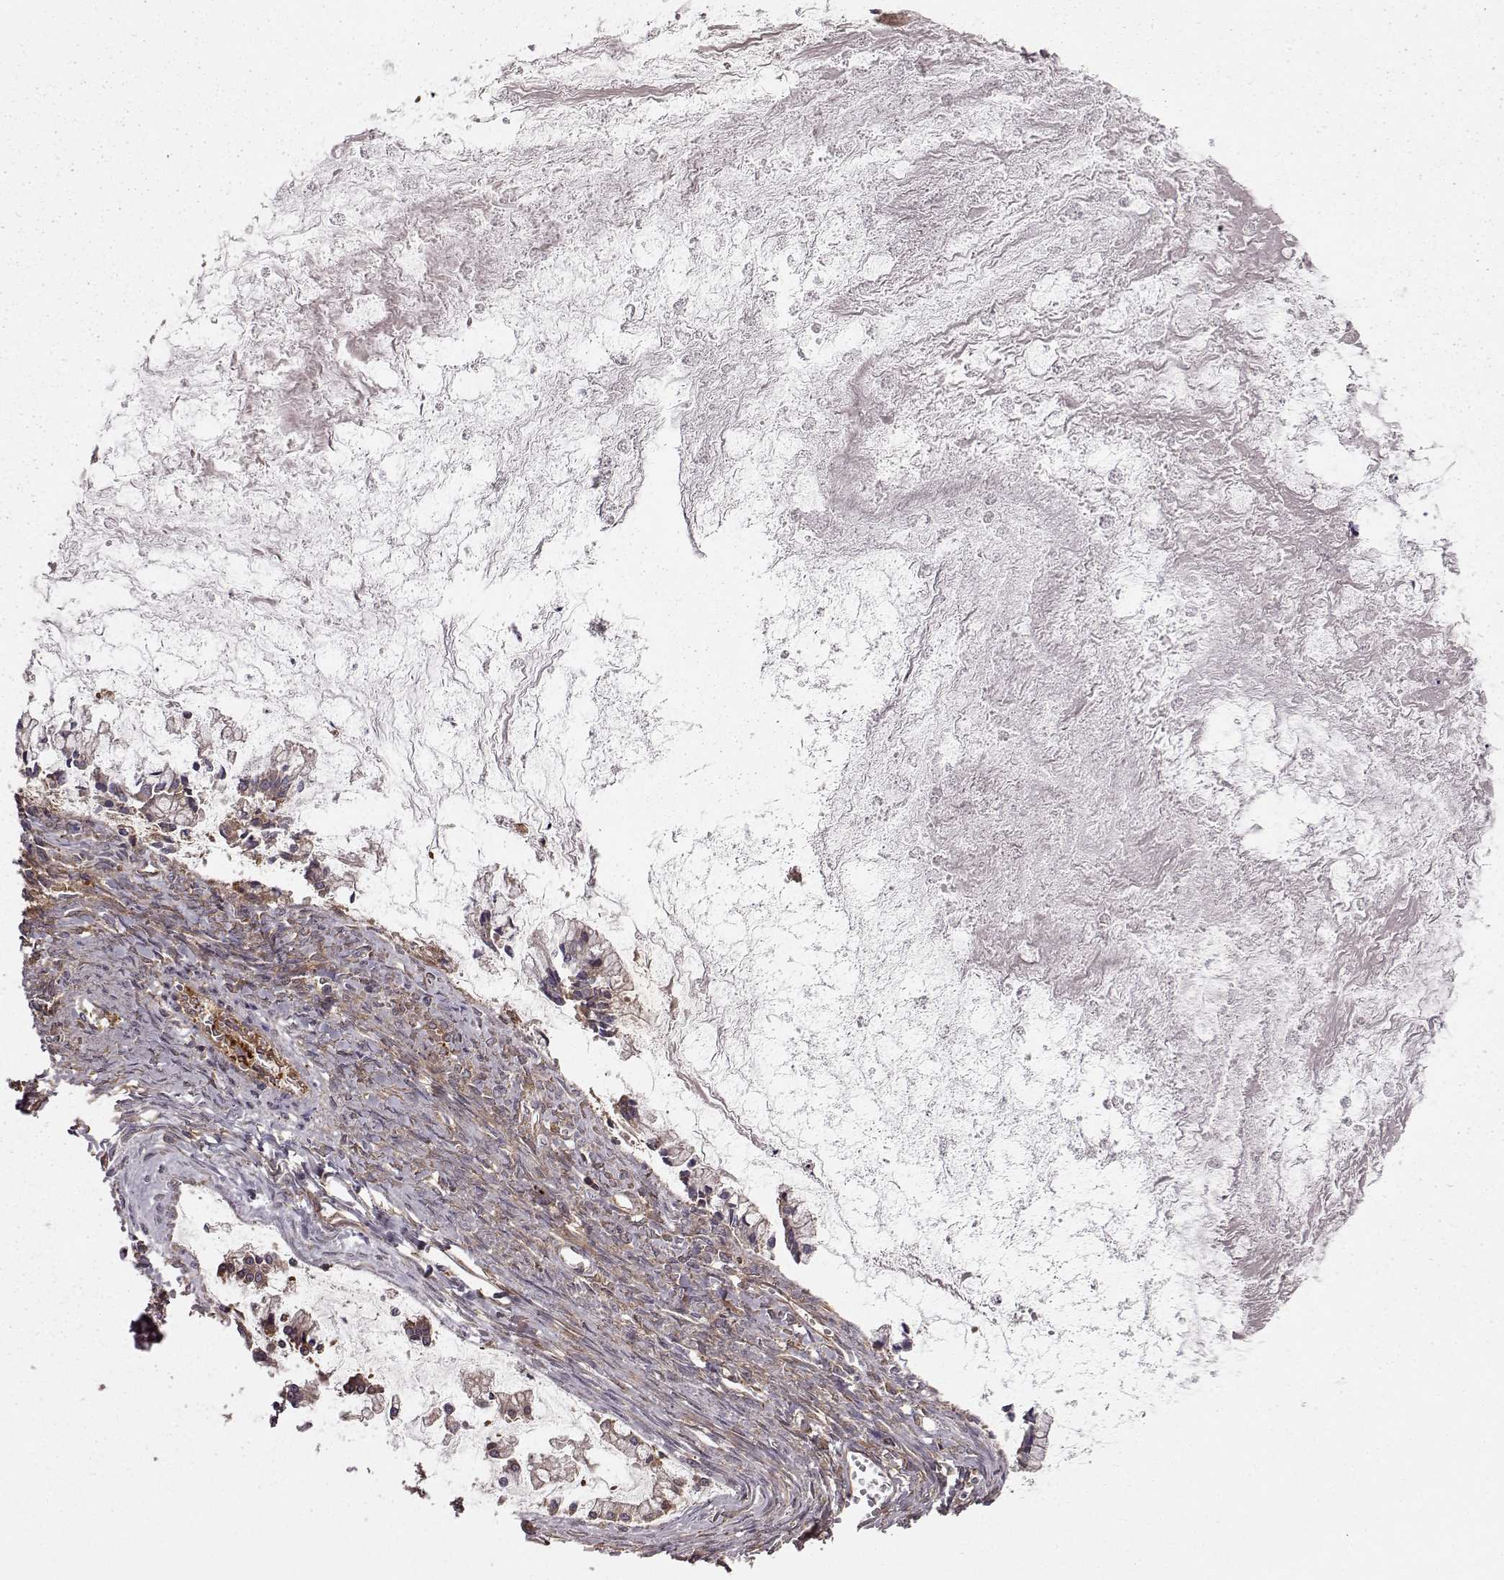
{"staining": {"intensity": "negative", "quantity": "none", "location": "none"}, "tissue": "ovarian cancer", "cell_type": "Tumor cells", "image_type": "cancer", "snomed": [{"axis": "morphology", "description": "Cystadenocarcinoma, mucinous, NOS"}, {"axis": "topography", "description": "Ovary"}], "caption": "A micrograph of human ovarian mucinous cystadenocarcinoma is negative for staining in tumor cells.", "gene": "RABGAP1", "patient": {"sex": "female", "age": 67}}